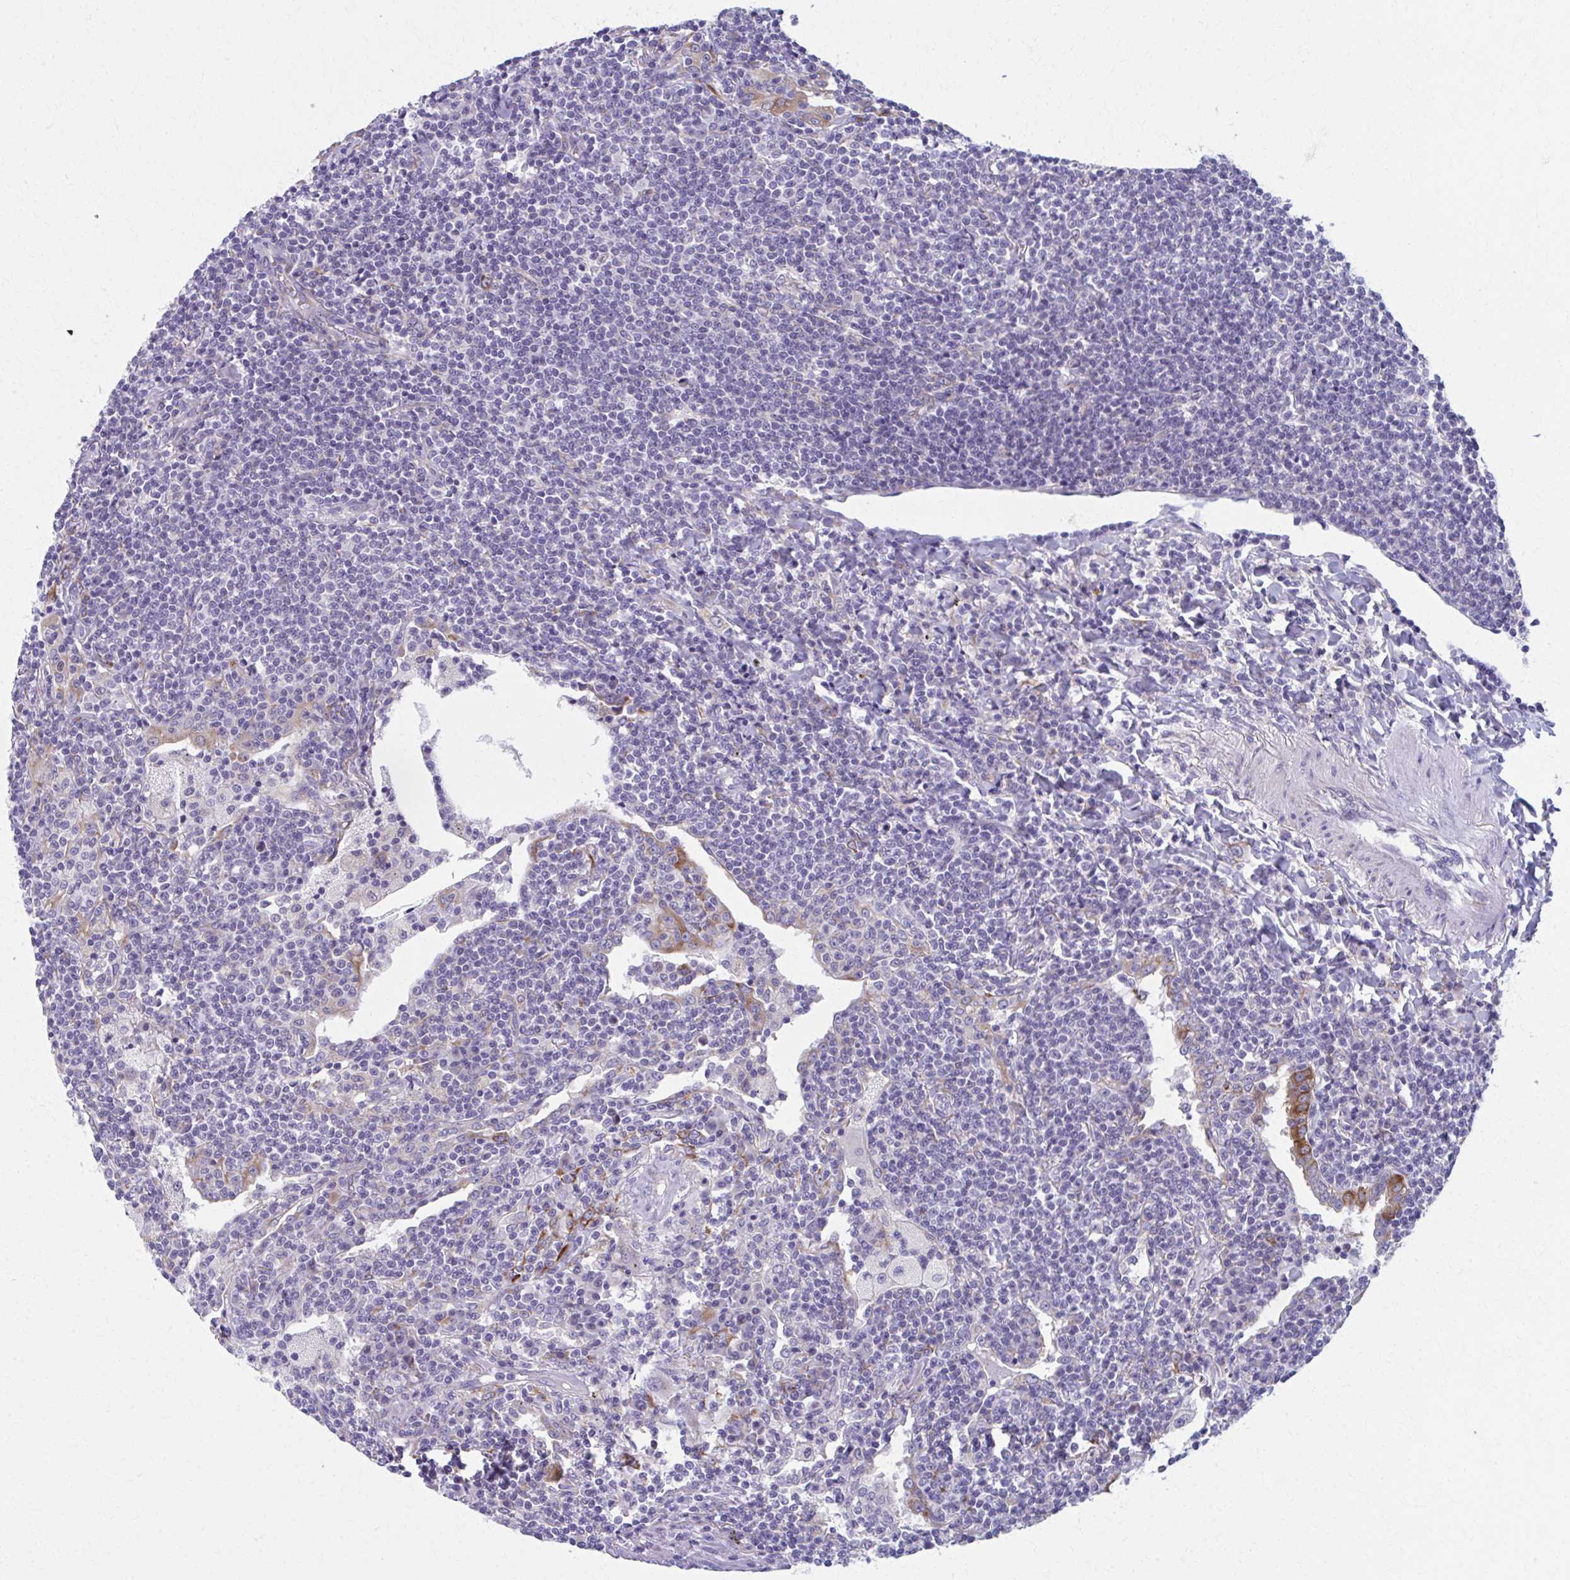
{"staining": {"intensity": "negative", "quantity": "none", "location": "none"}, "tissue": "lymphoma", "cell_type": "Tumor cells", "image_type": "cancer", "snomed": [{"axis": "morphology", "description": "Malignant lymphoma, non-Hodgkin's type, Low grade"}, {"axis": "topography", "description": "Lung"}], "caption": "Immunohistochemical staining of human malignant lymphoma, non-Hodgkin's type (low-grade) exhibits no significant staining in tumor cells.", "gene": "SPATS2L", "patient": {"sex": "female", "age": 71}}